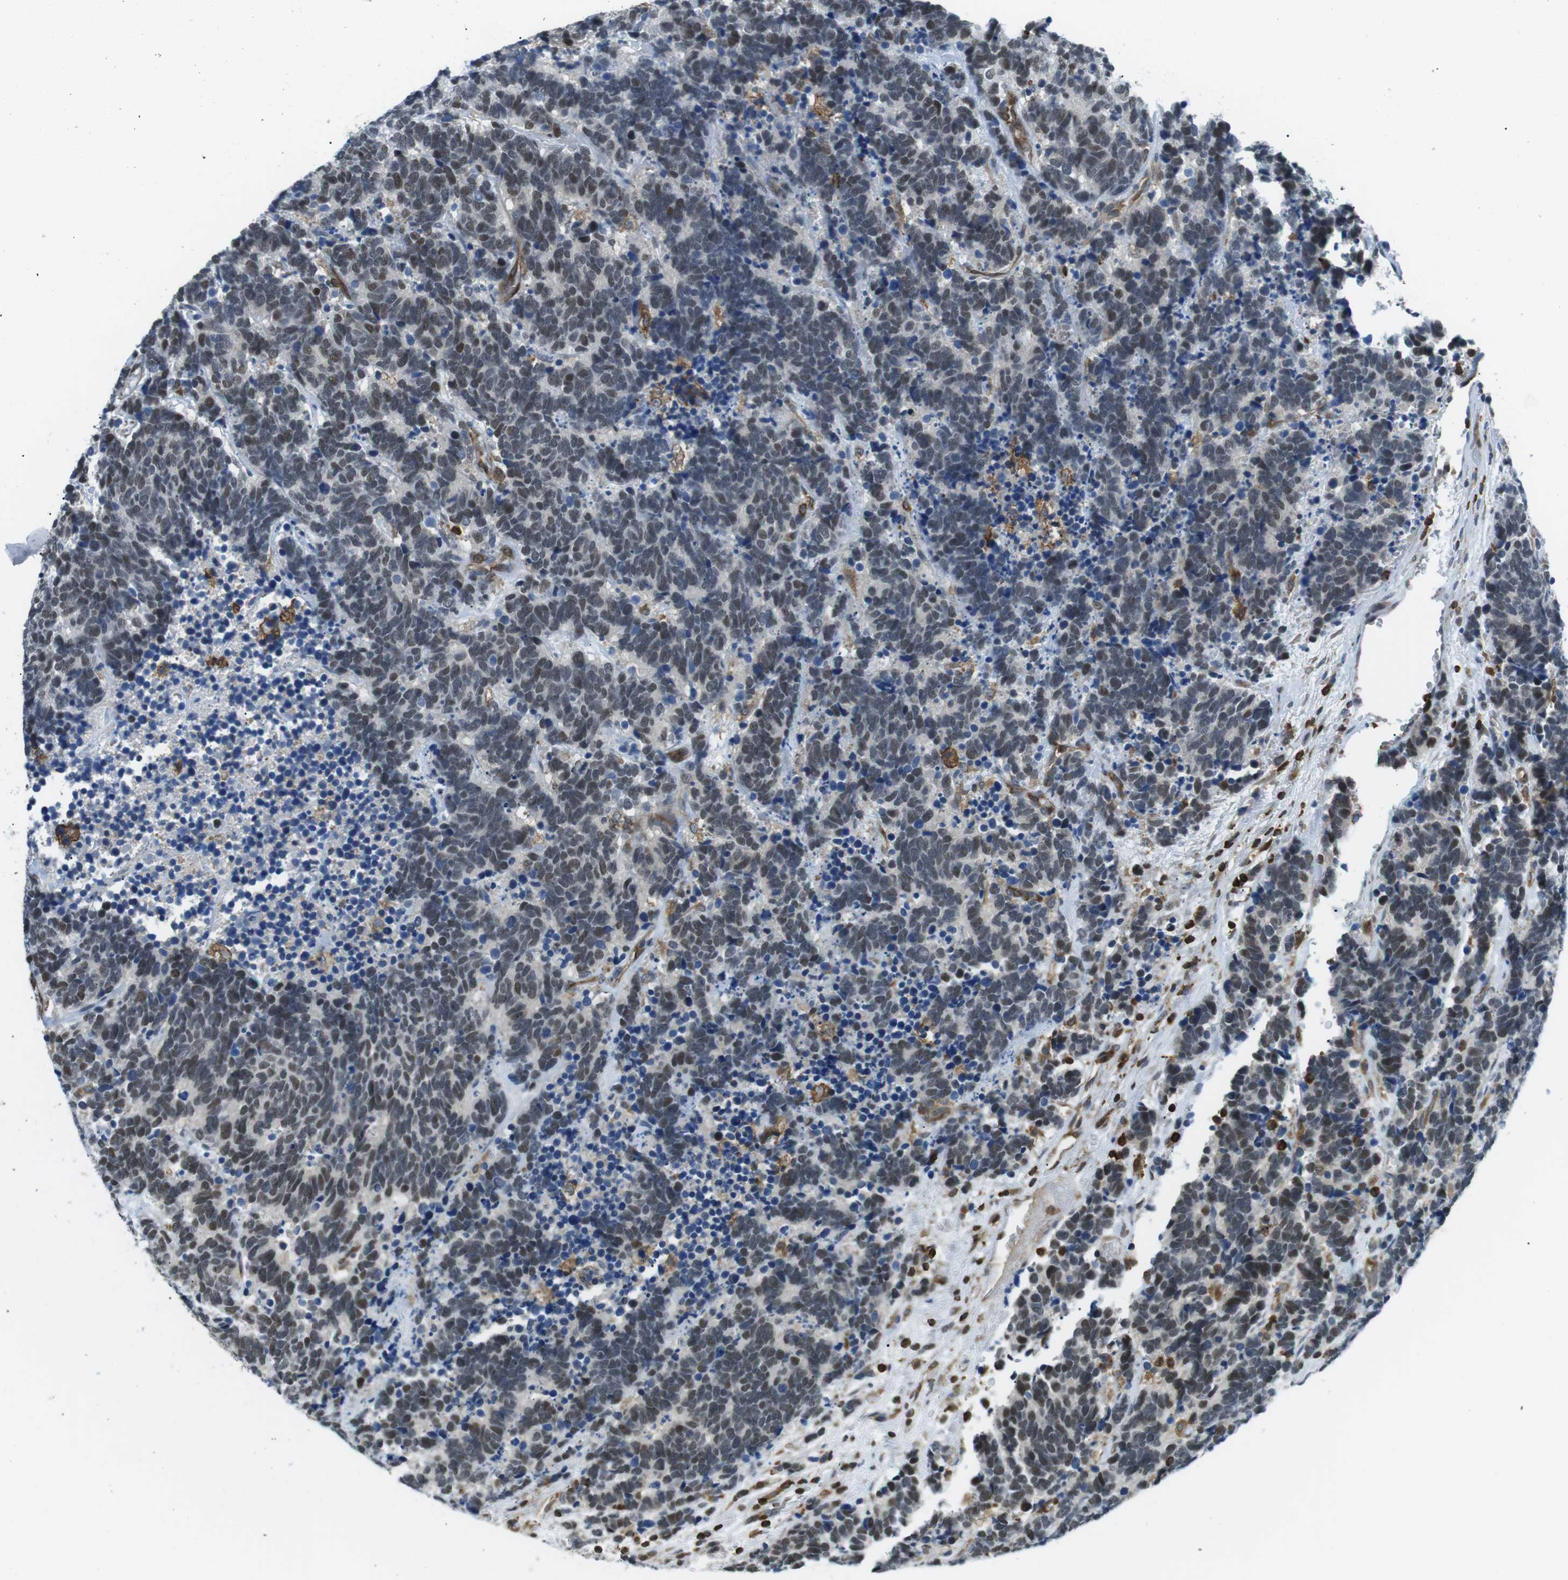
{"staining": {"intensity": "weak", "quantity": "25%-75%", "location": "nuclear"}, "tissue": "carcinoid", "cell_type": "Tumor cells", "image_type": "cancer", "snomed": [{"axis": "morphology", "description": "Carcinoma, NOS"}, {"axis": "morphology", "description": "Carcinoid, malignant, NOS"}, {"axis": "topography", "description": "Urinary bladder"}], "caption": "The immunohistochemical stain labels weak nuclear positivity in tumor cells of carcinoid tissue.", "gene": "STK10", "patient": {"sex": "male", "age": 57}}